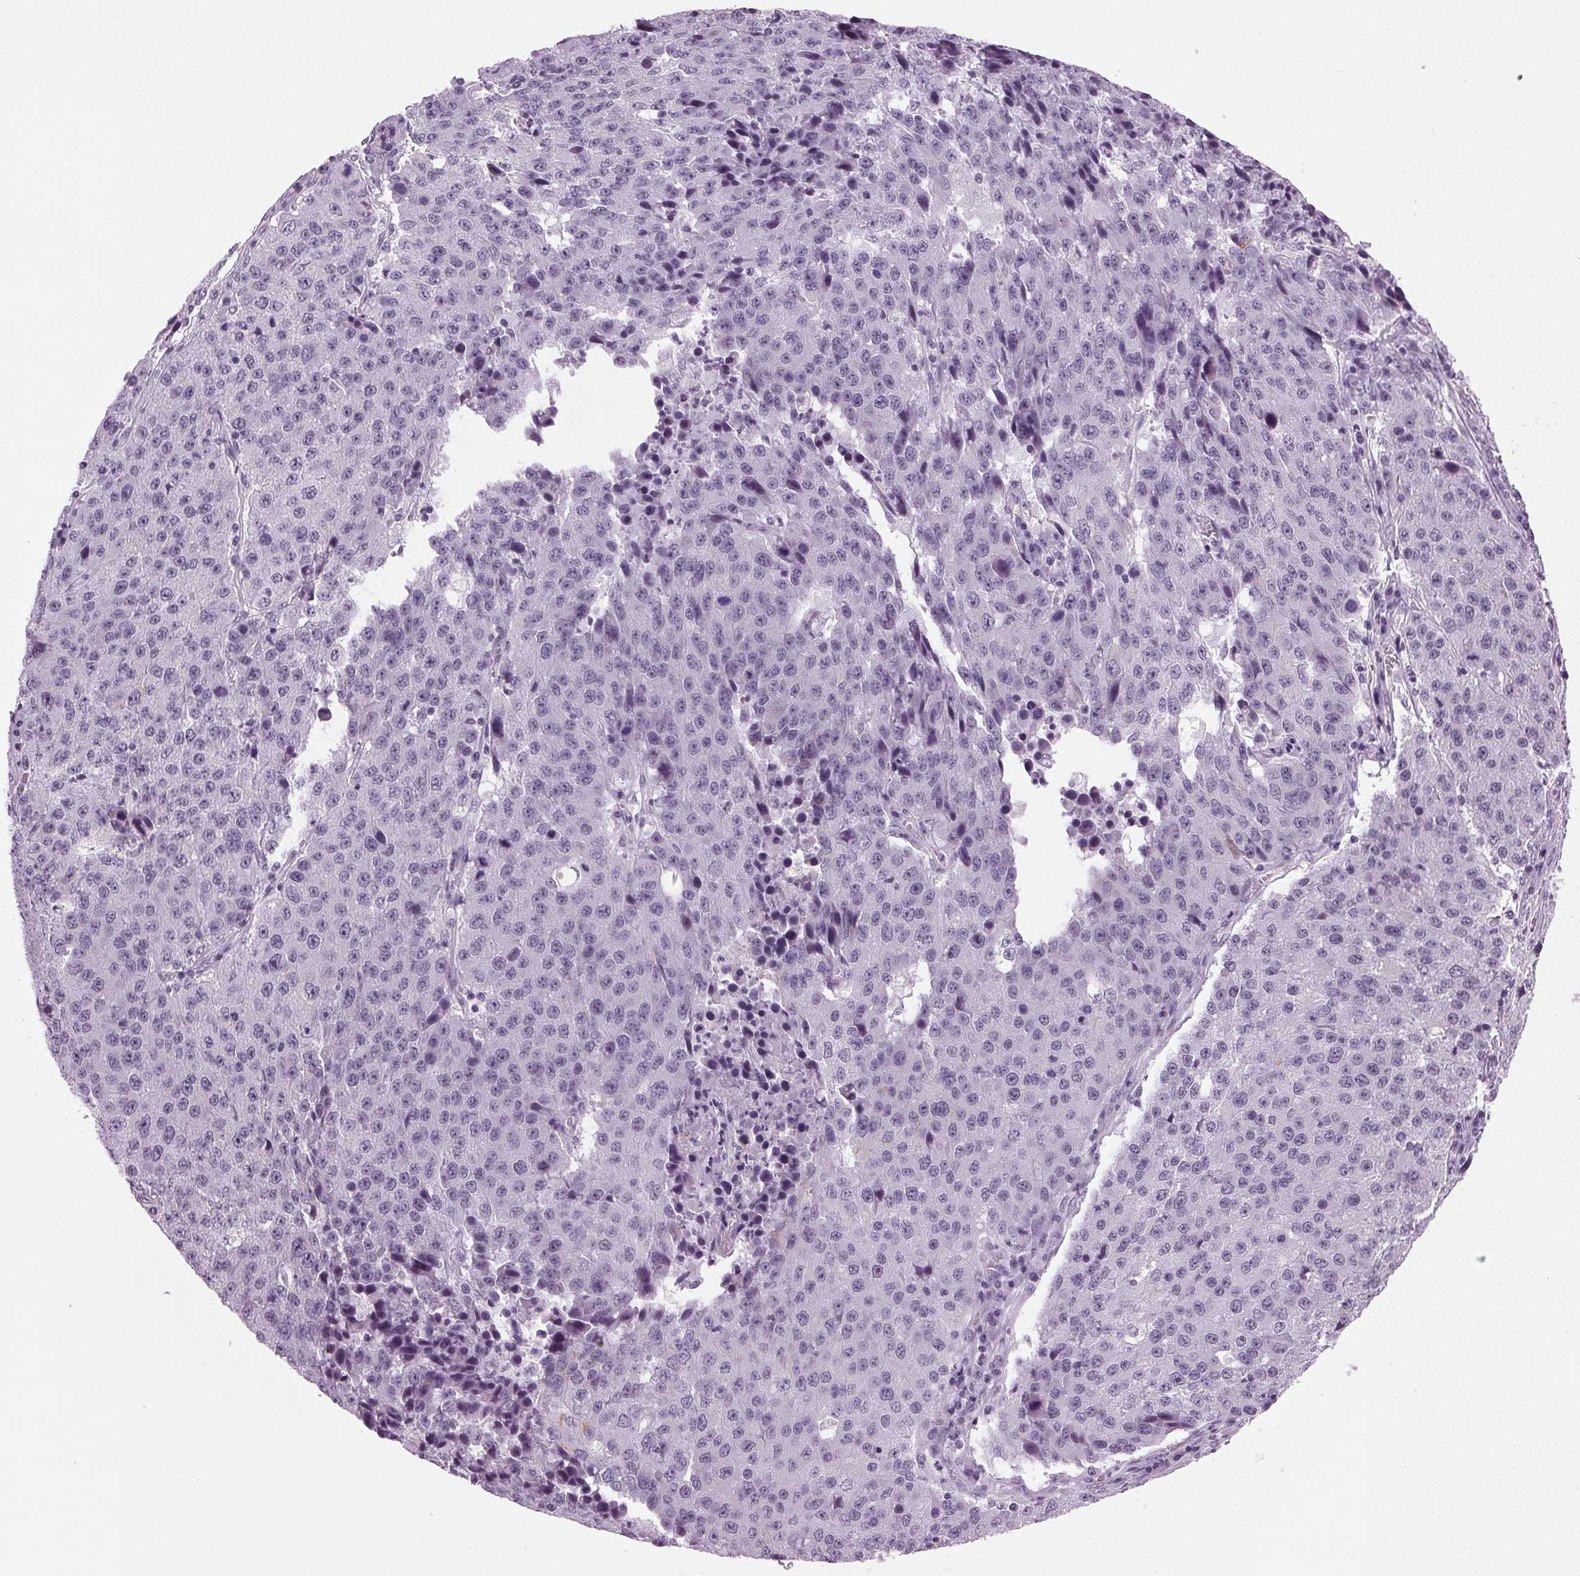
{"staining": {"intensity": "negative", "quantity": "none", "location": "none"}, "tissue": "stomach cancer", "cell_type": "Tumor cells", "image_type": "cancer", "snomed": [{"axis": "morphology", "description": "Adenocarcinoma, NOS"}, {"axis": "topography", "description": "Stomach"}], "caption": "This is an immunohistochemistry histopathology image of human stomach cancer (adenocarcinoma). There is no expression in tumor cells.", "gene": "DNAH12", "patient": {"sex": "male", "age": 71}}